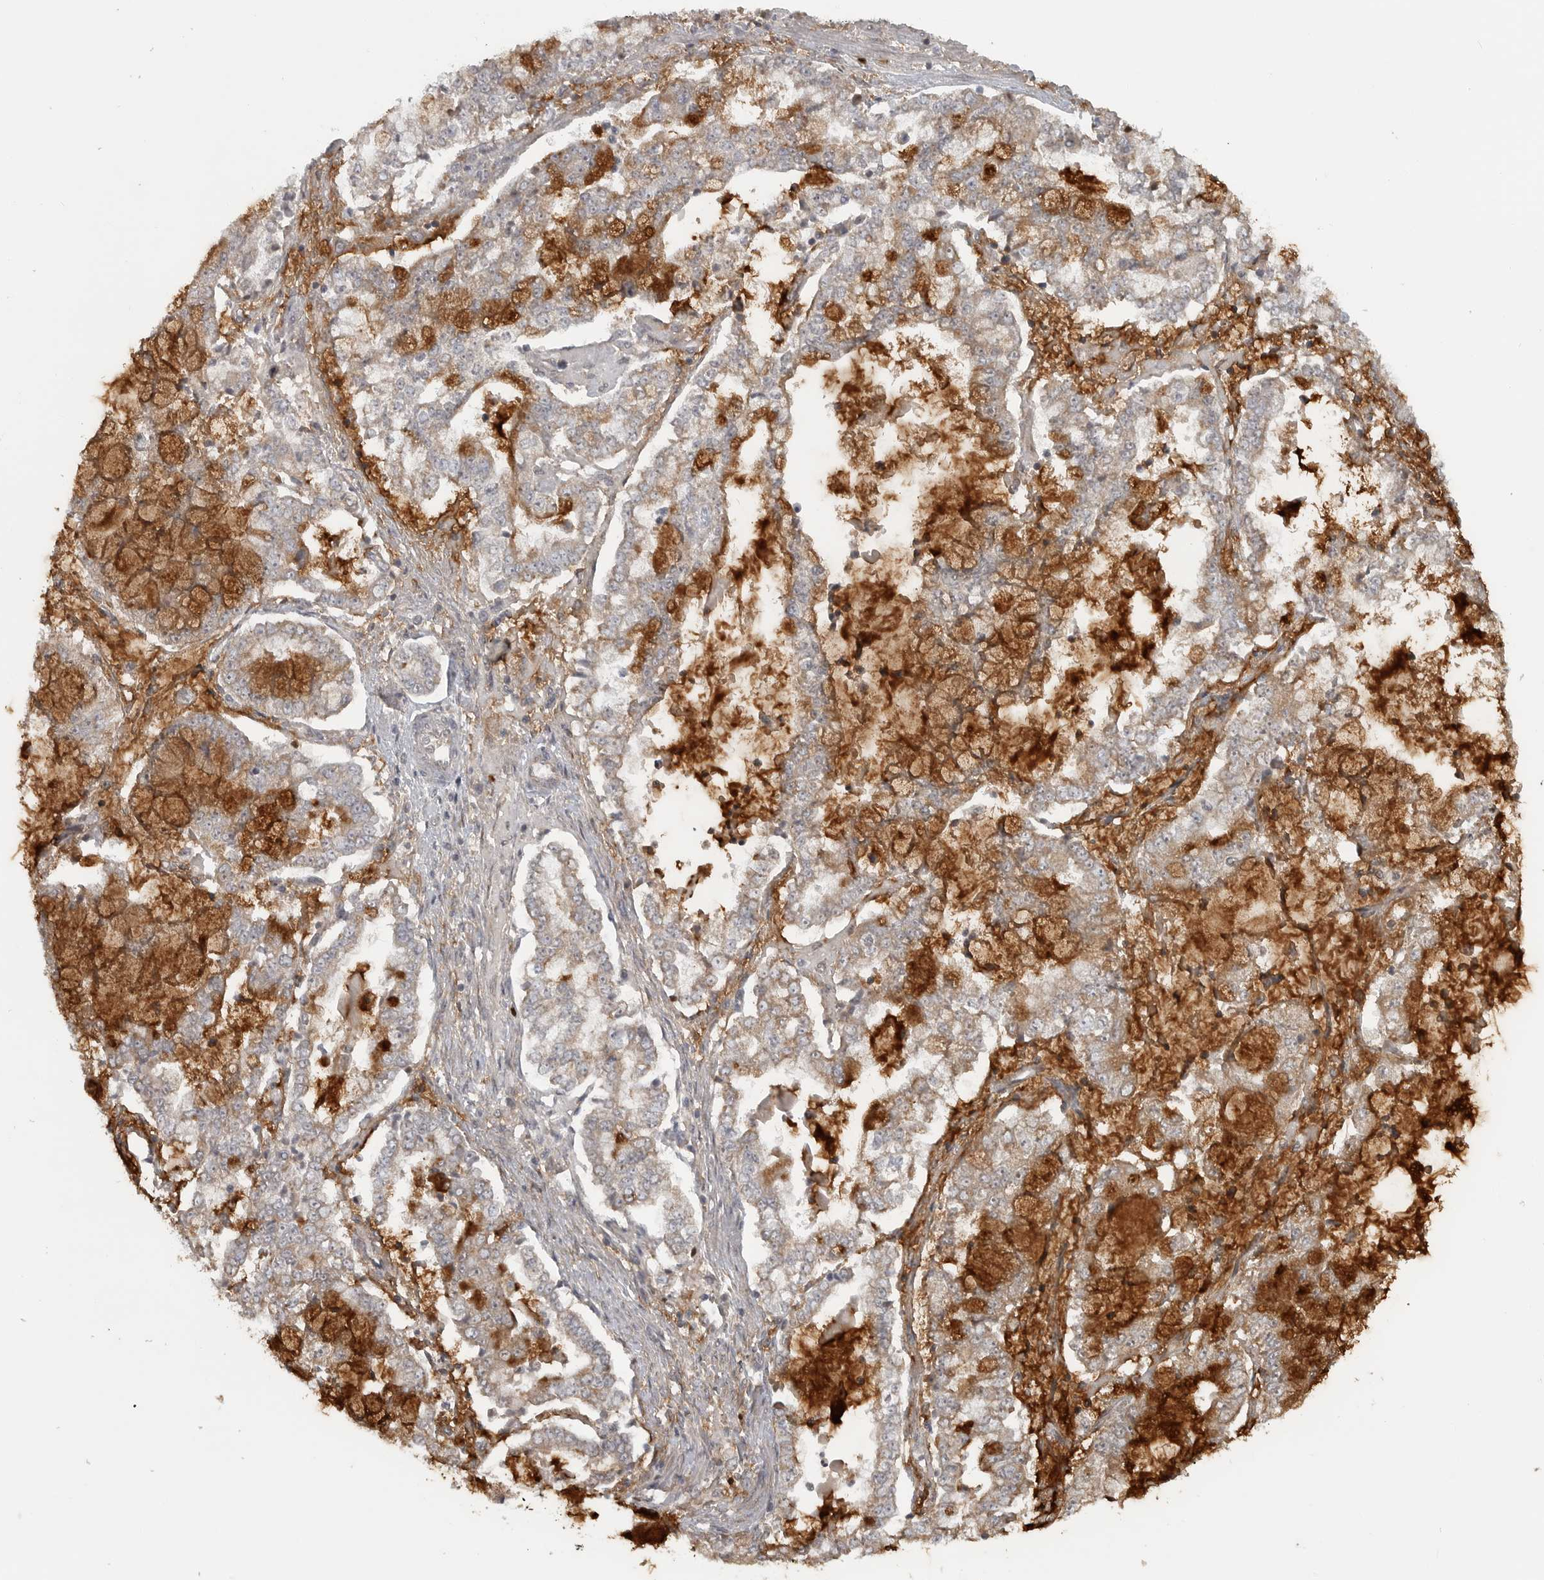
{"staining": {"intensity": "moderate", "quantity": "25%-75%", "location": "cytoplasmic/membranous"}, "tissue": "stomach cancer", "cell_type": "Tumor cells", "image_type": "cancer", "snomed": [{"axis": "morphology", "description": "Adenocarcinoma, NOS"}, {"axis": "topography", "description": "Stomach"}], "caption": "Moderate cytoplasmic/membranous protein positivity is seen in about 25%-75% of tumor cells in adenocarcinoma (stomach).", "gene": "LLGL1", "patient": {"sex": "male", "age": 76}}